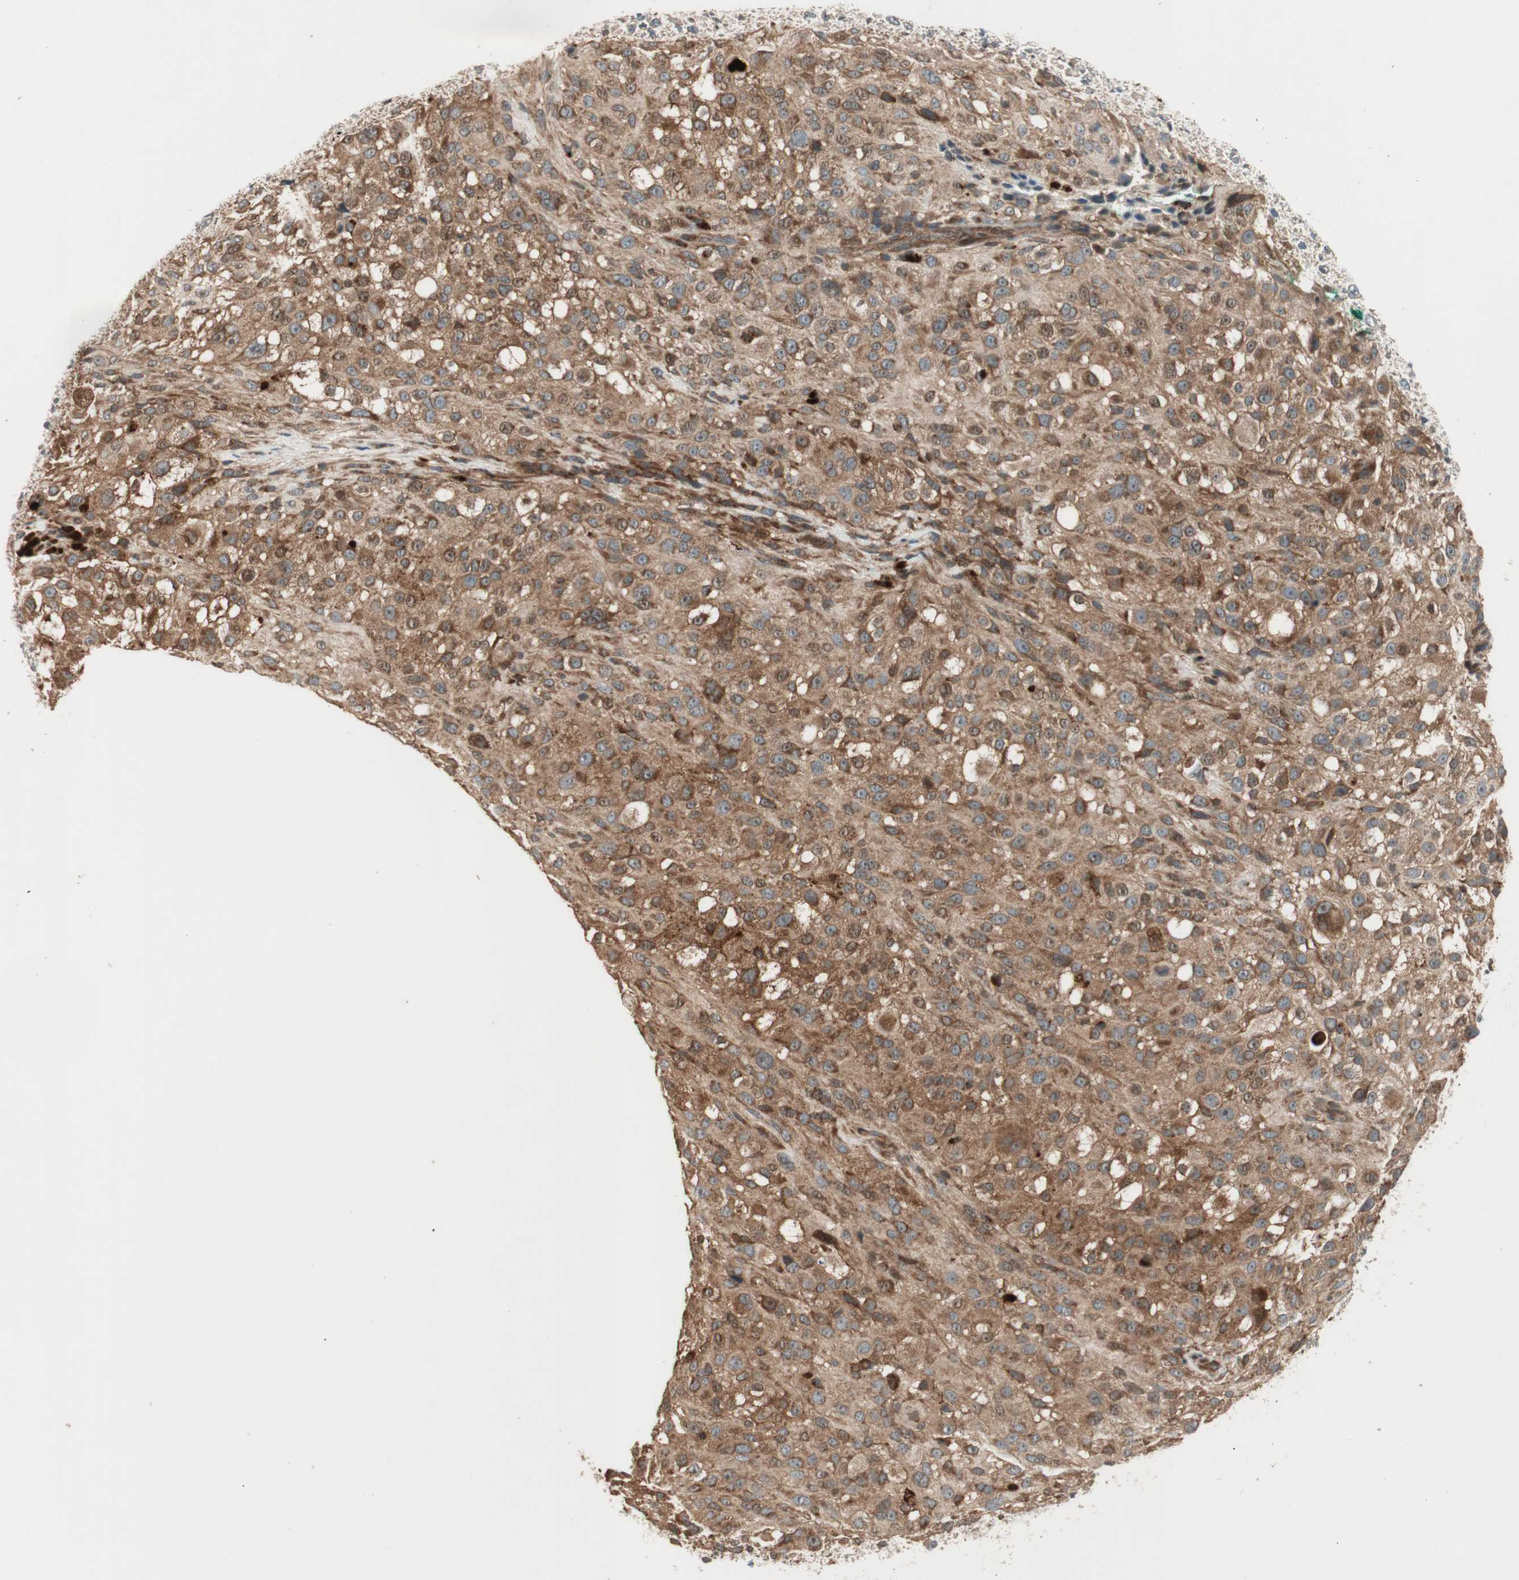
{"staining": {"intensity": "moderate", "quantity": ">75%", "location": "cytoplasmic/membranous"}, "tissue": "melanoma", "cell_type": "Tumor cells", "image_type": "cancer", "snomed": [{"axis": "morphology", "description": "Necrosis, NOS"}, {"axis": "morphology", "description": "Malignant melanoma, NOS"}, {"axis": "topography", "description": "Skin"}], "caption": "Protein expression analysis of human melanoma reveals moderate cytoplasmic/membranous expression in approximately >75% of tumor cells. (IHC, brightfield microscopy, high magnification).", "gene": "CNOT4", "patient": {"sex": "female", "age": 87}}